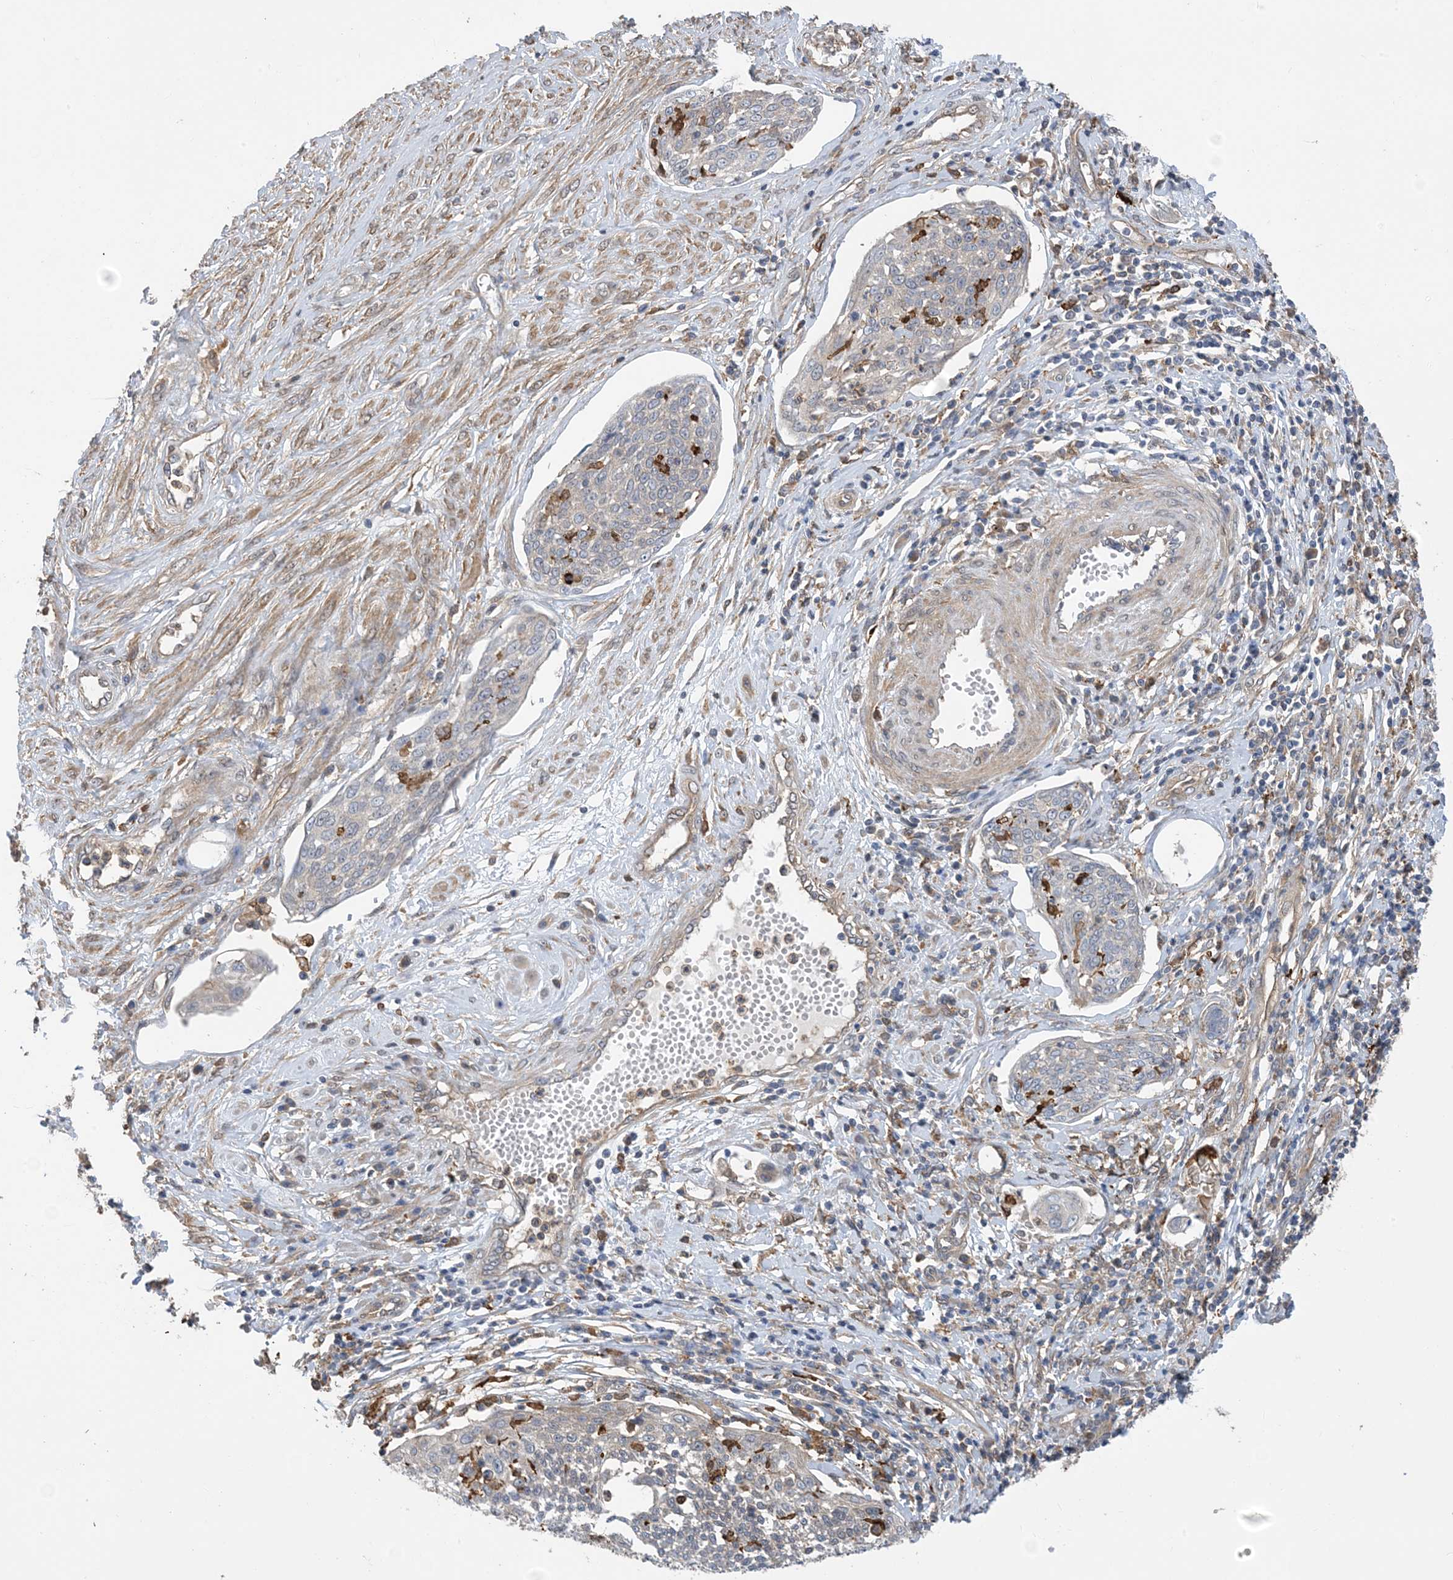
{"staining": {"intensity": "negative", "quantity": "none", "location": "none"}, "tissue": "cervical cancer", "cell_type": "Tumor cells", "image_type": "cancer", "snomed": [{"axis": "morphology", "description": "Squamous cell carcinoma, NOS"}, {"axis": "topography", "description": "Cervix"}], "caption": "Immunohistochemistry of human cervical squamous cell carcinoma displays no positivity in tumor cells.", "gene": "HS1BP3", "patient": {"sex": "female", "age": 34}}